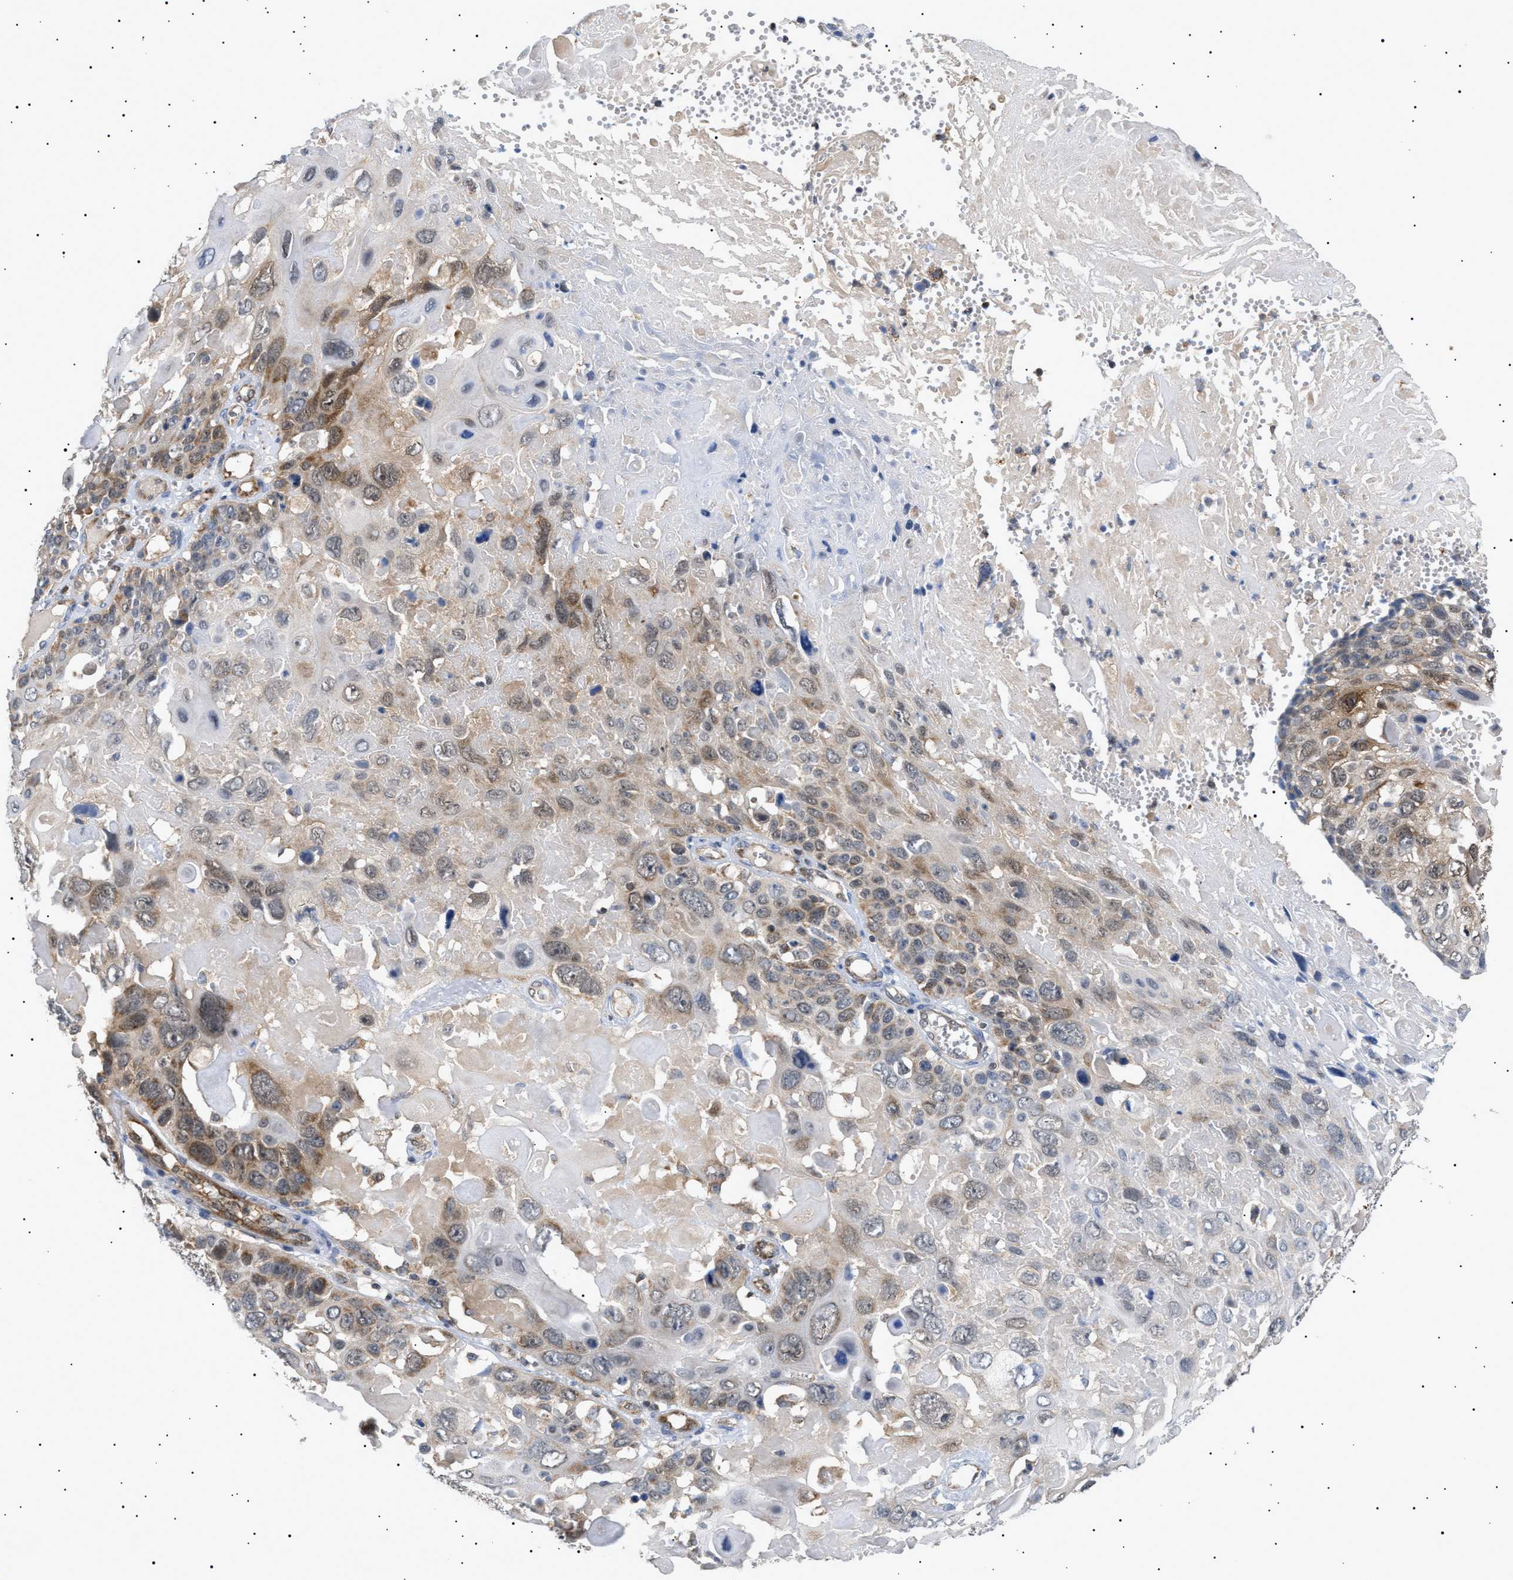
{"staining": {"intensity": "moderate", "quantity": "<25%", "location": "cytoplasmic/membranous"}, "tissue": "cervical cancer", "cell_type": "Tumor cells", "image_type": "cancer", "snomed": [{"axis": "morphology", "description": "Squamous cell carcinoma, NOS"}, {"axis": "topography", "description": "Cervix"}], "caption": "Tumor cells exhibit low levels of moderate cytoplasmic/membranous staining in approximately <25% of cells in squamous cell carcinoma (cervical).", "gene": "SIRT5", "patient": {"sex": "female", "age": 74}}